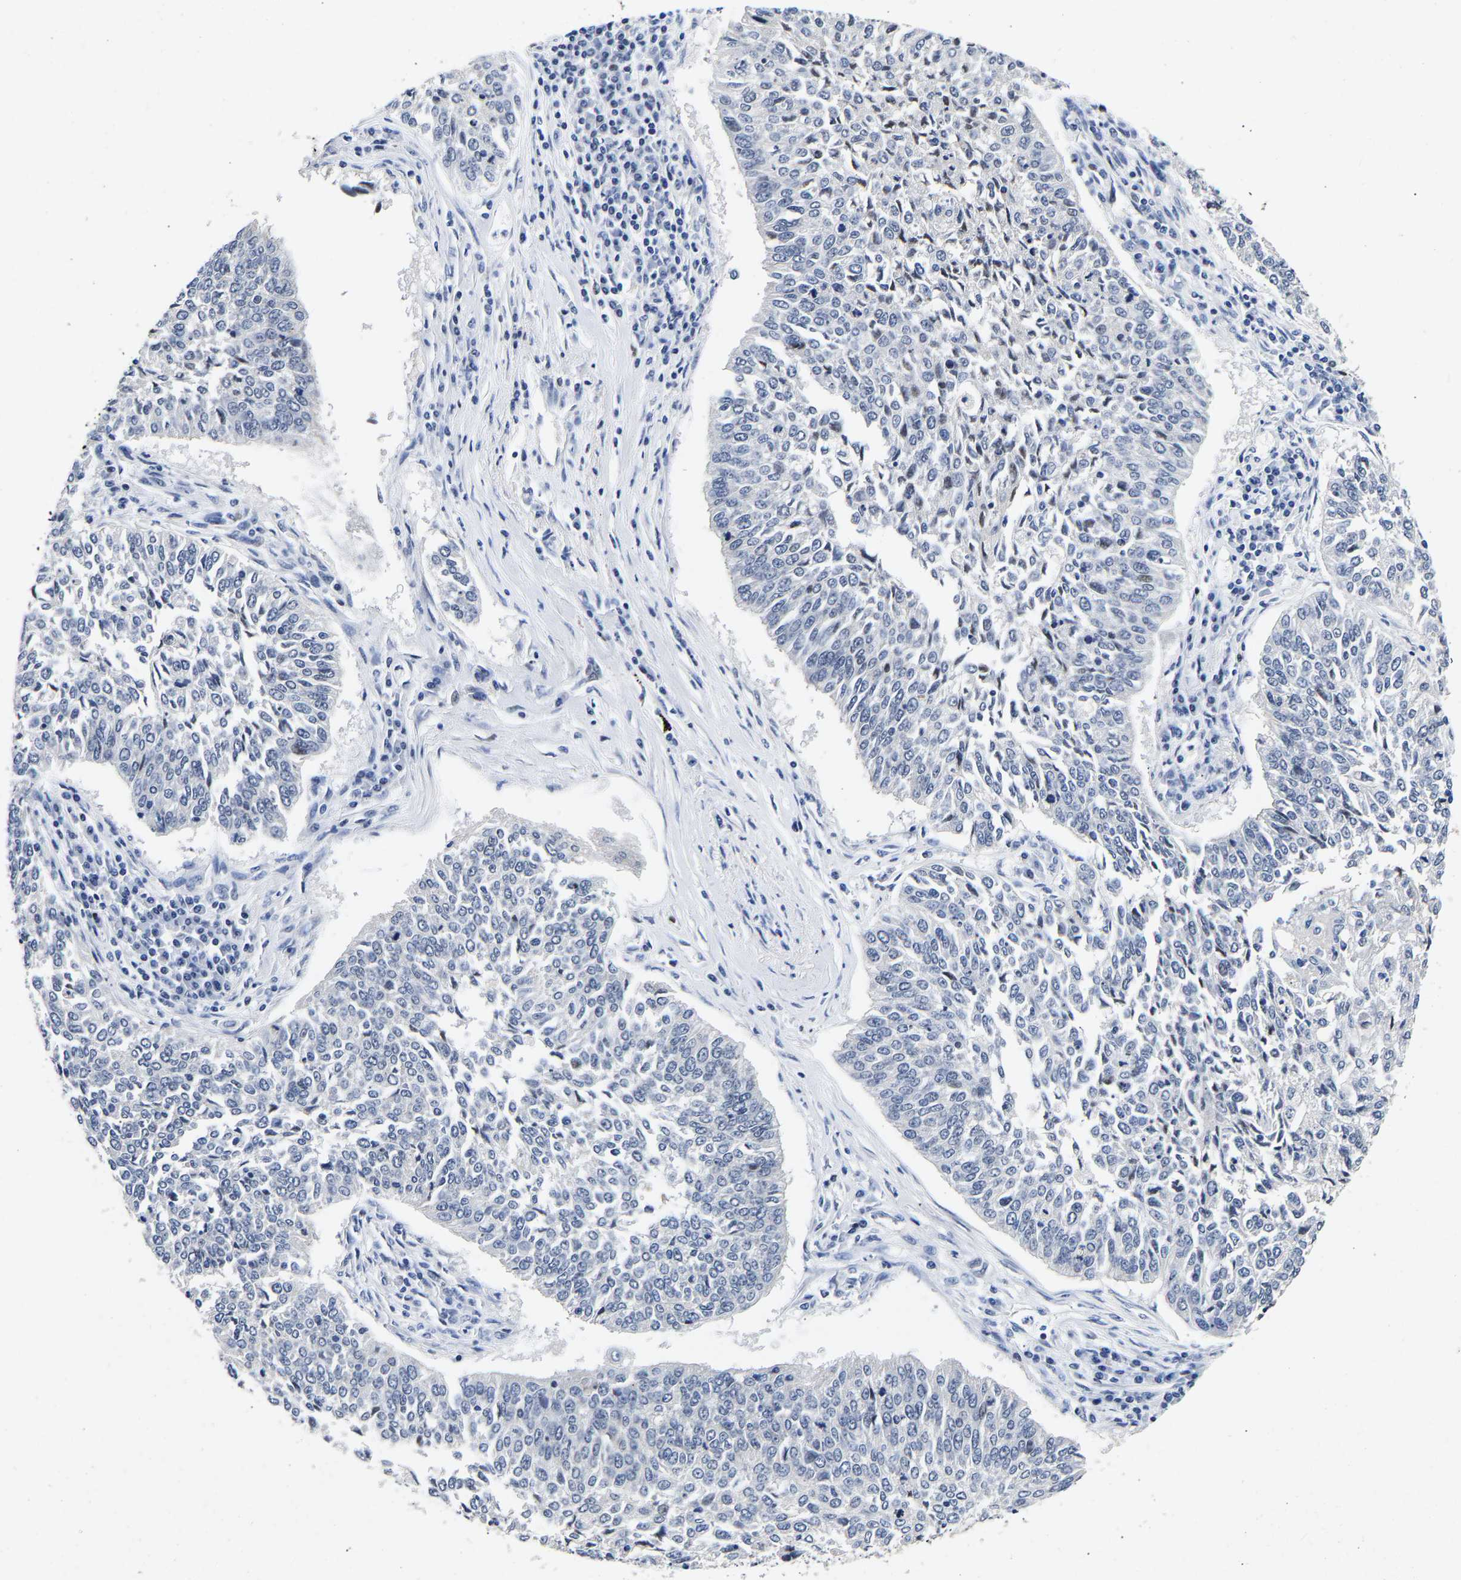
{"staining": {"intensity": "negative", "quantity": "none", "location": "none"}, "tissue": "lung cancer", "cell_type": "Tumor cells", "image_type": "cancer", "snomed": [{"axis": "morphology", "description": "Normal tissue, NOS"}, {"axis": "morphology", "description": "Squamous cell carcinoma, NOS"}, {"axis": "topography", "description": "Cartilage tissue"}, {"axis": "topography", "description": "Bronchus"}, {"axis": "topography", "description": "Lung"}], "caption": "Tumor cells are negative for brown protein staining in lung cancer.", "gene": "CCDC6", "patient": {"sex": "female", "age": 49}}